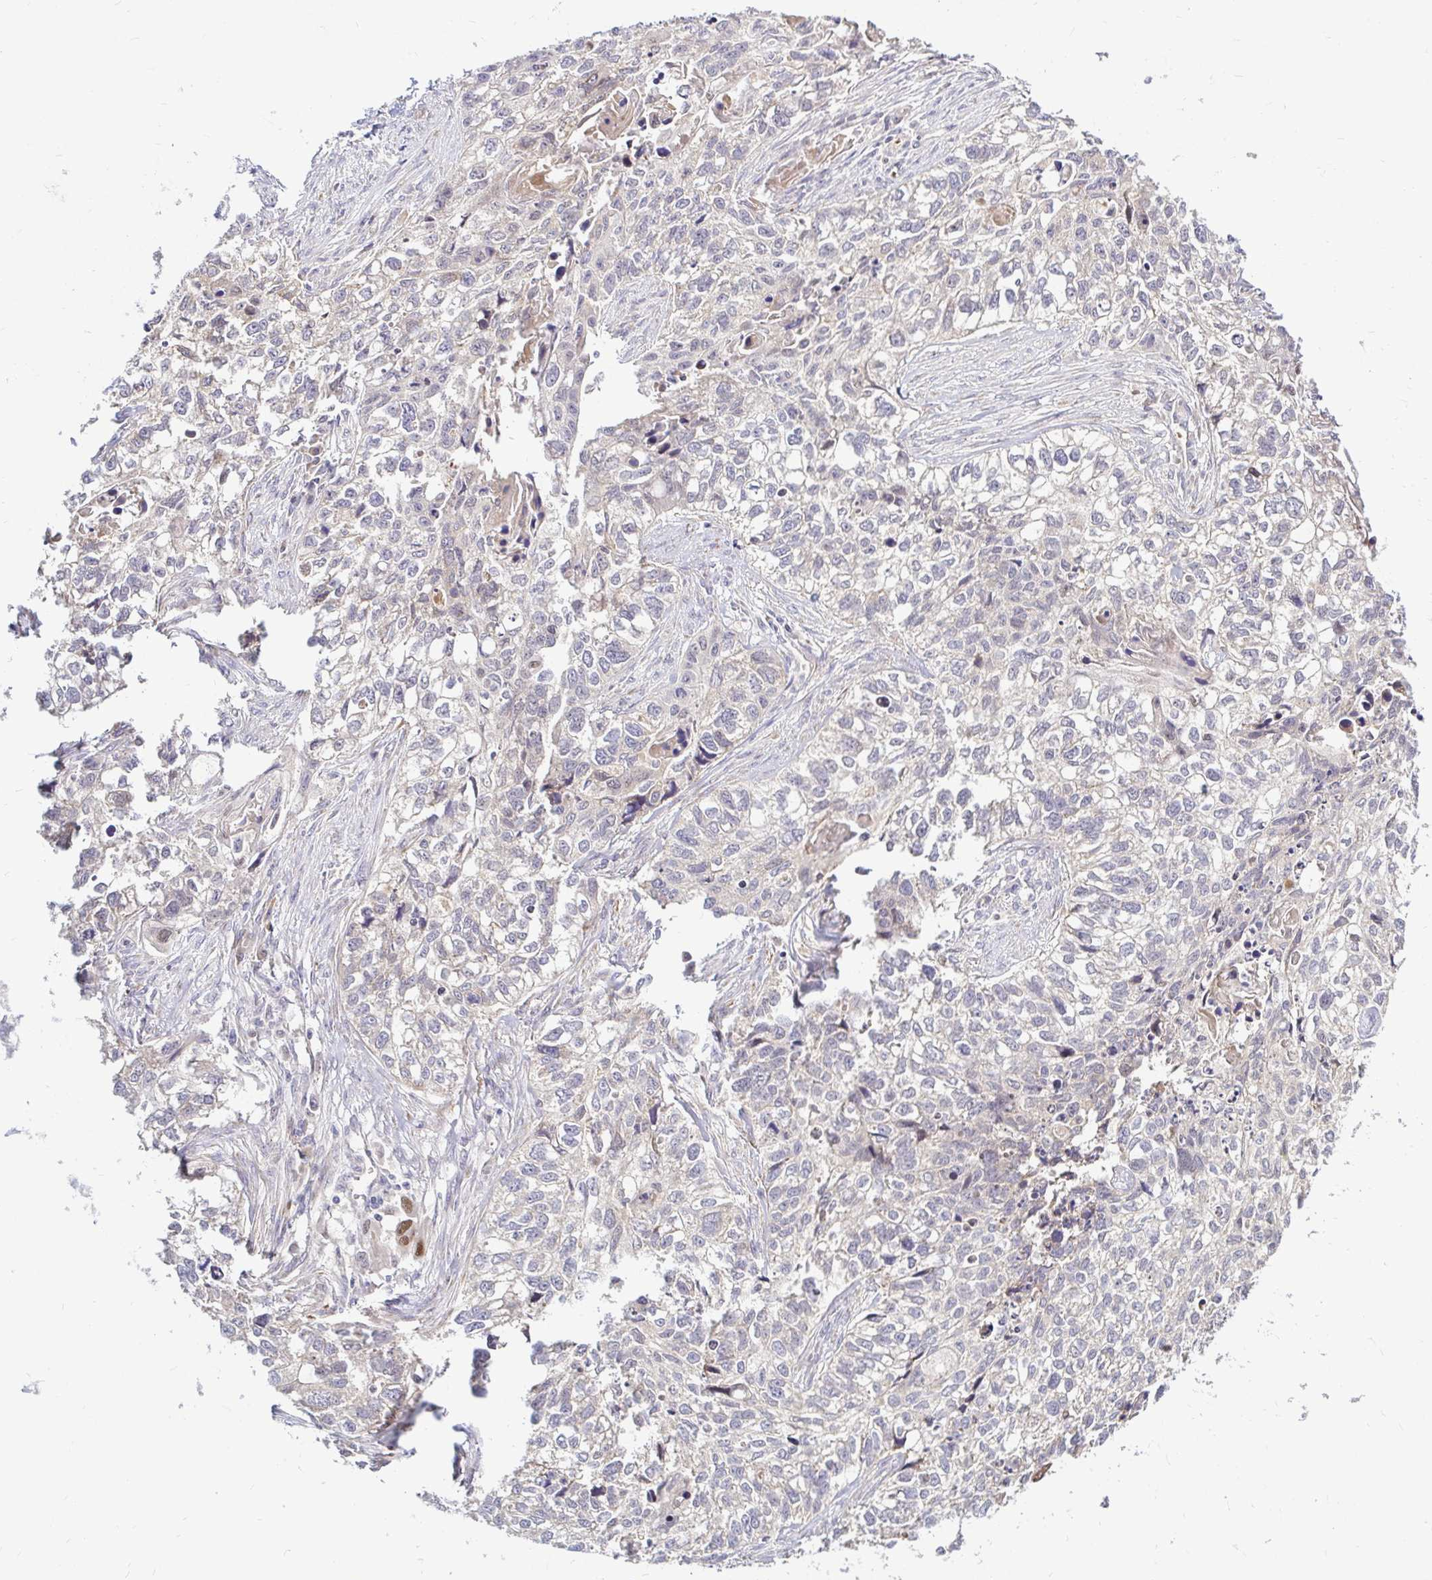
{"staining": {"intensity": "negative", "quantity": "none", "location": "none"}, "tissue": "lung cancer", "cell_type": "Tumor cells", "image_type": "cancer", "snomed": [{"axis": "morphology", "description": "Squamous cell carcinoma, NOS"}, {"axis": "topography", "description": "Lung"}], "caption": "Histopathology image shows no protein expression in tumor cells of squamous cell carcinoma (lung) tissue. The staining was performed using DAB (3,3'-diaminobenzidine) to visualize the protein expression in brown, while the nuclei were stained in blue with hematoxylin (Magnification: 20x).", "gene": "ARHGEF37", "patient": {"sex": "male", "age": 74}}